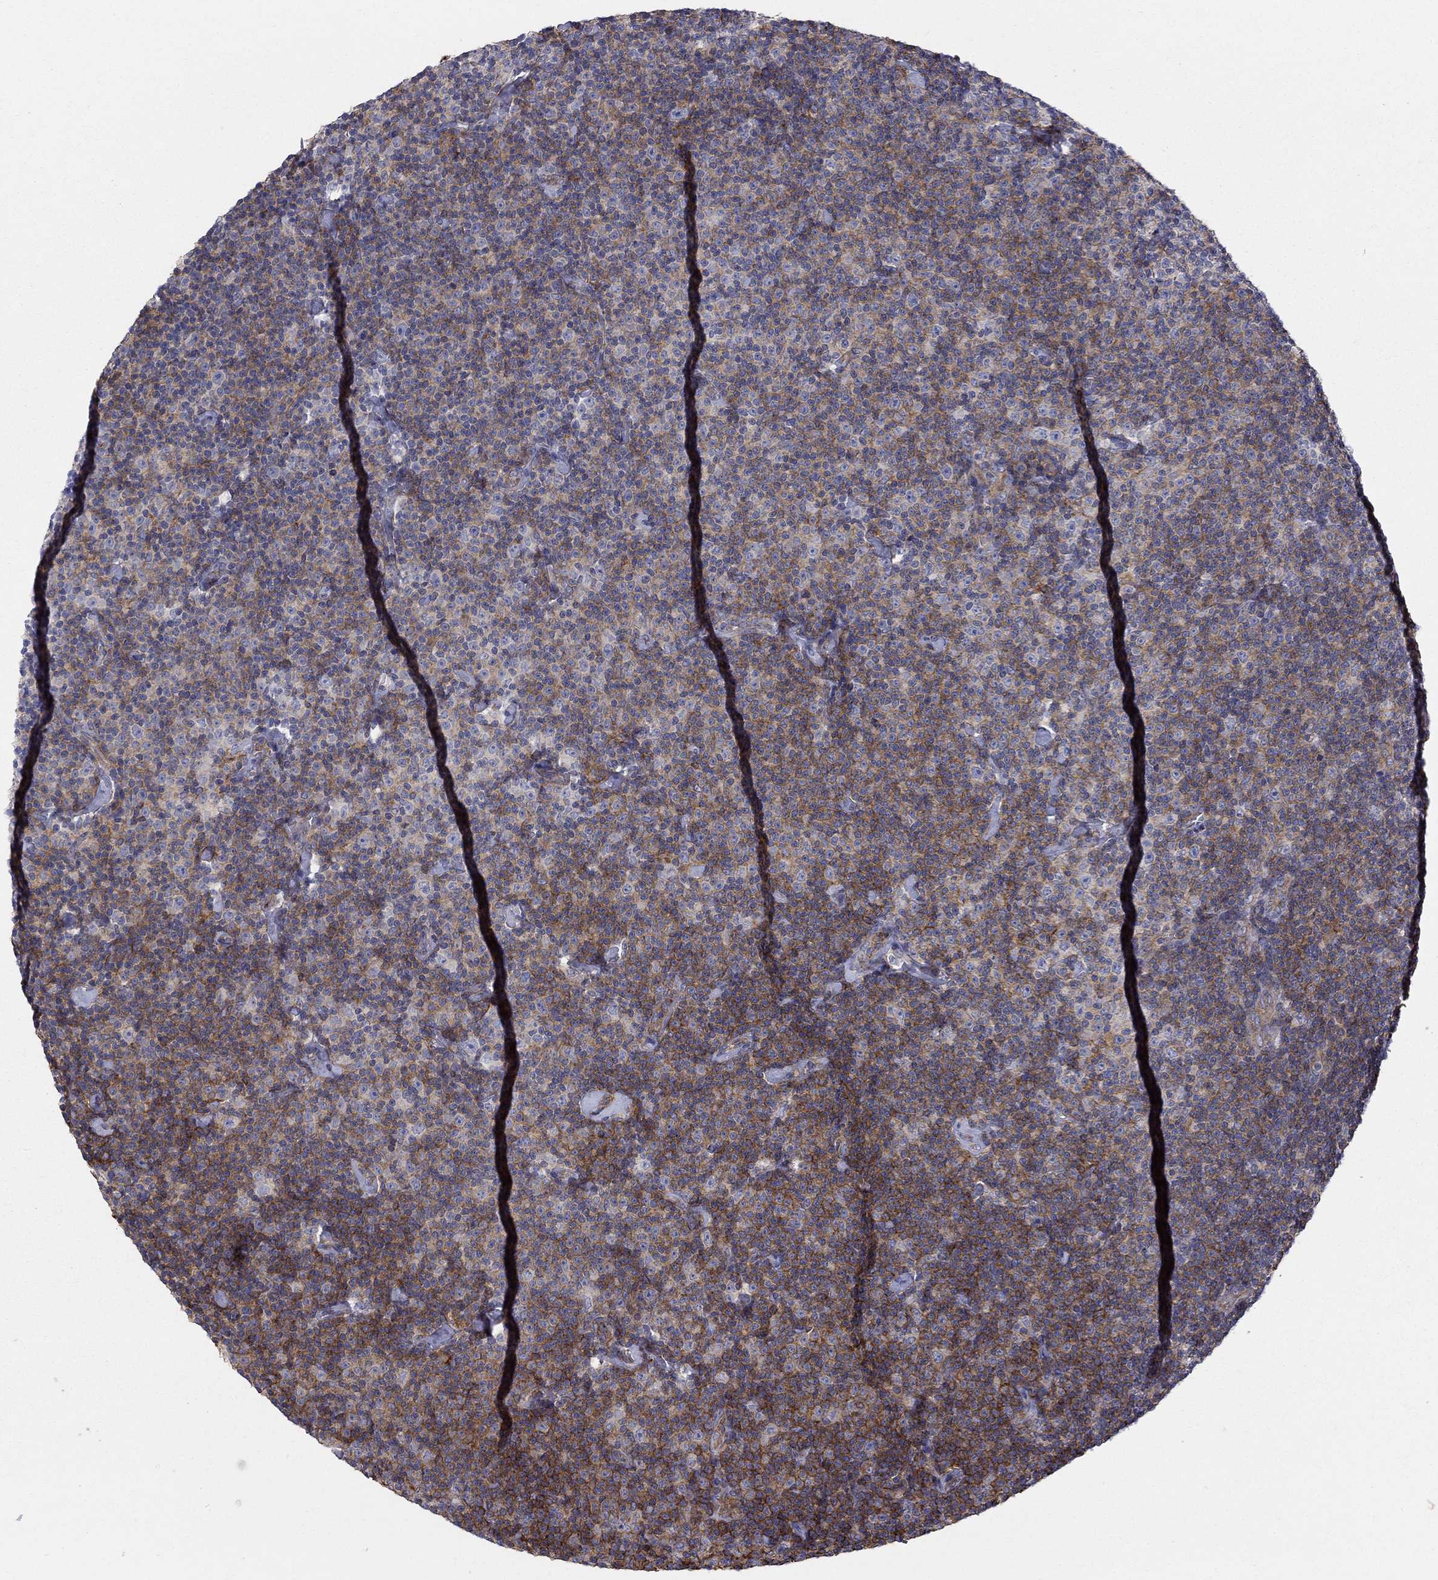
{"staining": {"intensity": "moderate", "quantity": "25%-75%", "location": "cytoplasmic/membranous"}, "tissue": "lymphoma", "cell_type": "Tumor cells", "image_type": "cancer", "snomed": [{"axis": "morphology", "description": "Malignant lymphoma, non-Hodgkin's type, Low grade"}, {"axis": "topography", "description": "Lymph node"}], "caption": "A photomicrograph showing moderate cytoplasmic/membranous staining in approximately 25%-75% of tumor cells in lymphoma, as visualized by brown immunohistochemical staining.", "gene": "NPHP1", "patient": {"sex": "male", "age": 81}}